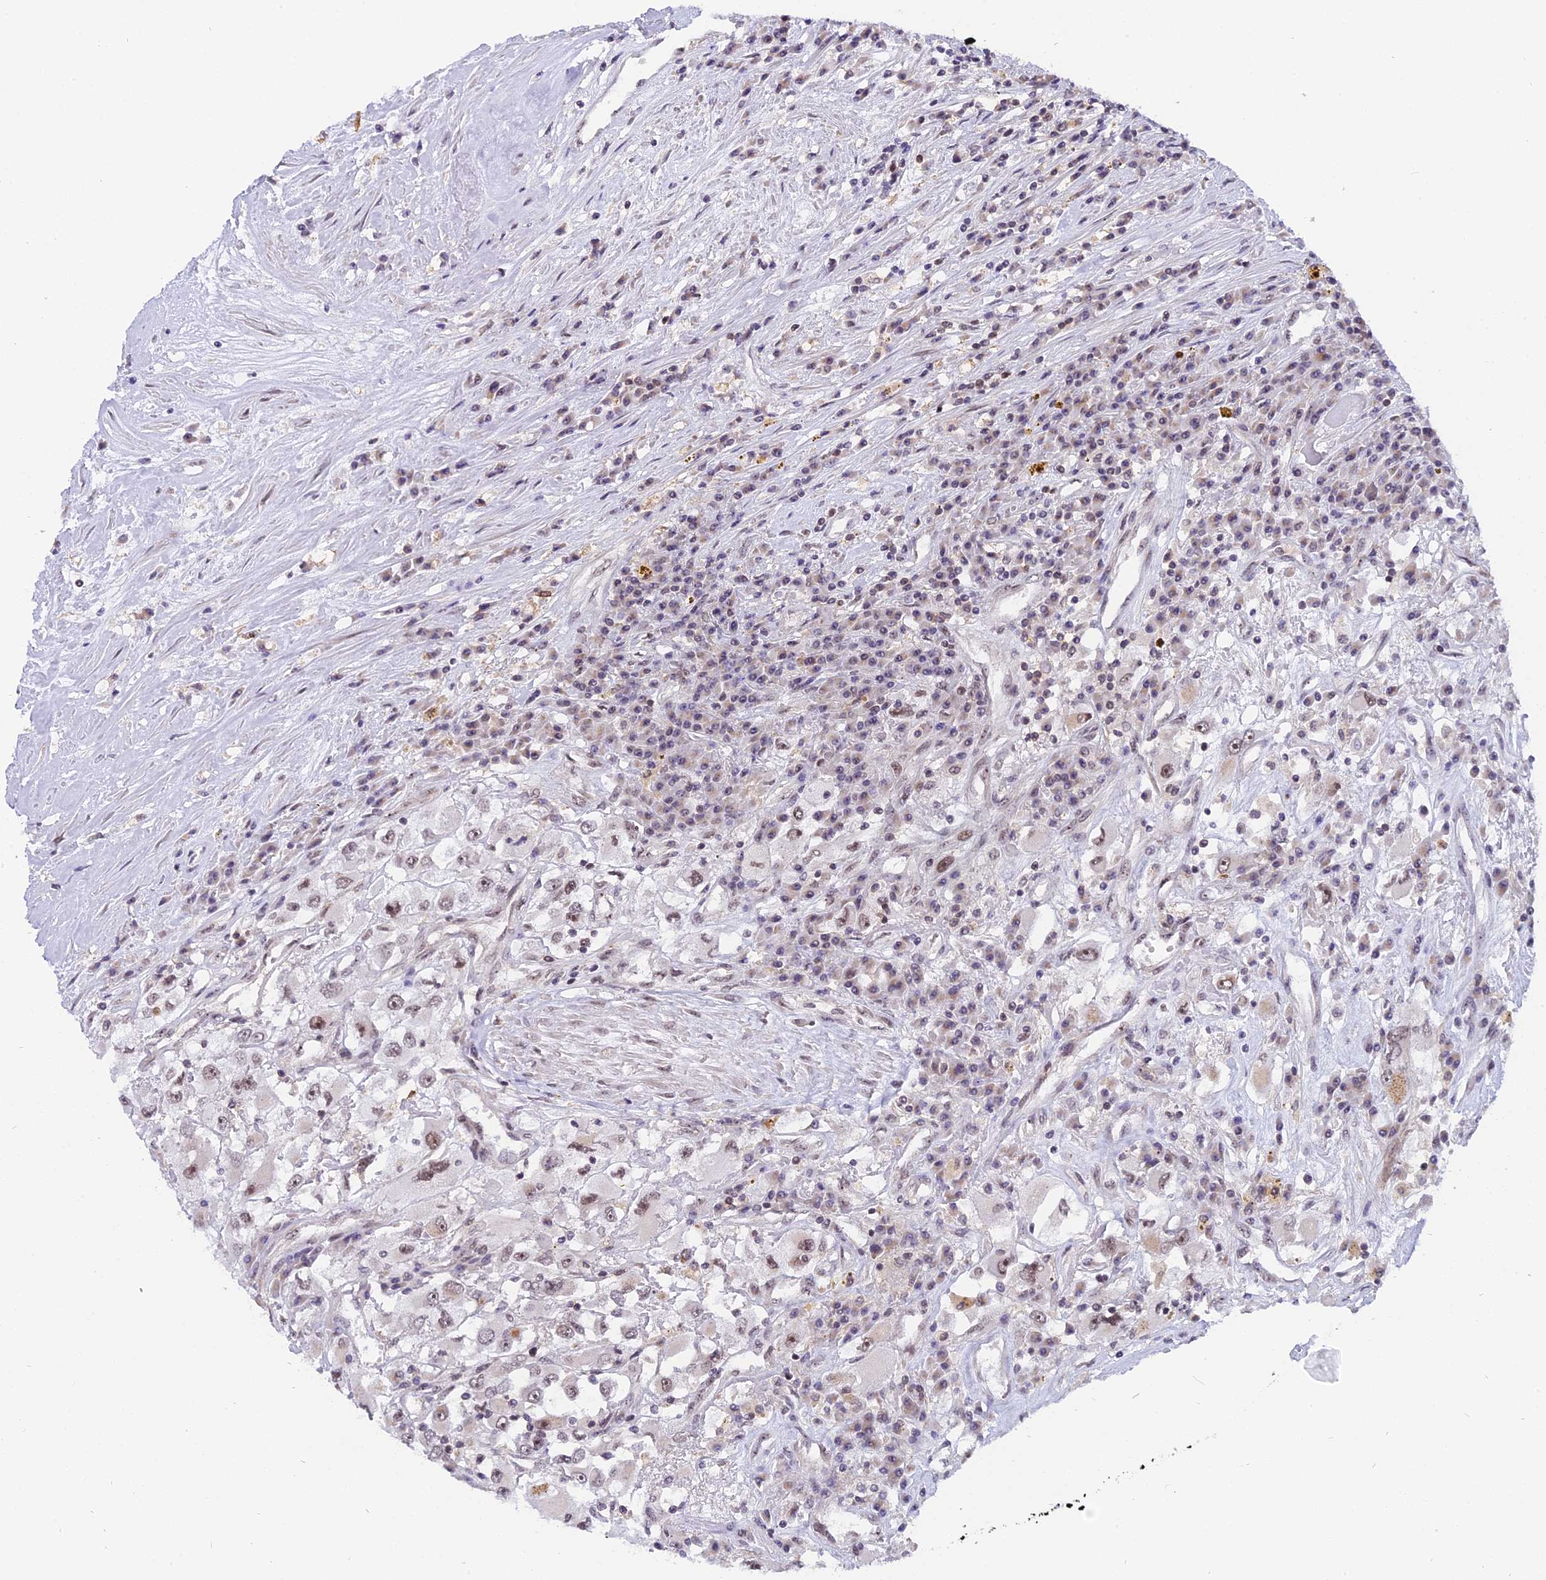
{"staining": {"intensity": "weak", "quantity": "25%-75%", "location": "nuclear"}, "tissue": "renal cancer", "cell_type": "Tumor cells", "image_type": "cancer", "snomed": [{"axis": "morphology", "description": "Adenocarcinoma, NOS"}, {"axis": "topography", "description": "Kidney"}], "caption": "Brown immunohistochemical staining in adenocarcinoma (renal) demonstrates weak nuclear staining in about 25%-75% of tumor cells.", "gene": "TADA3", "patient": {"sex": "female", "age": 52}}